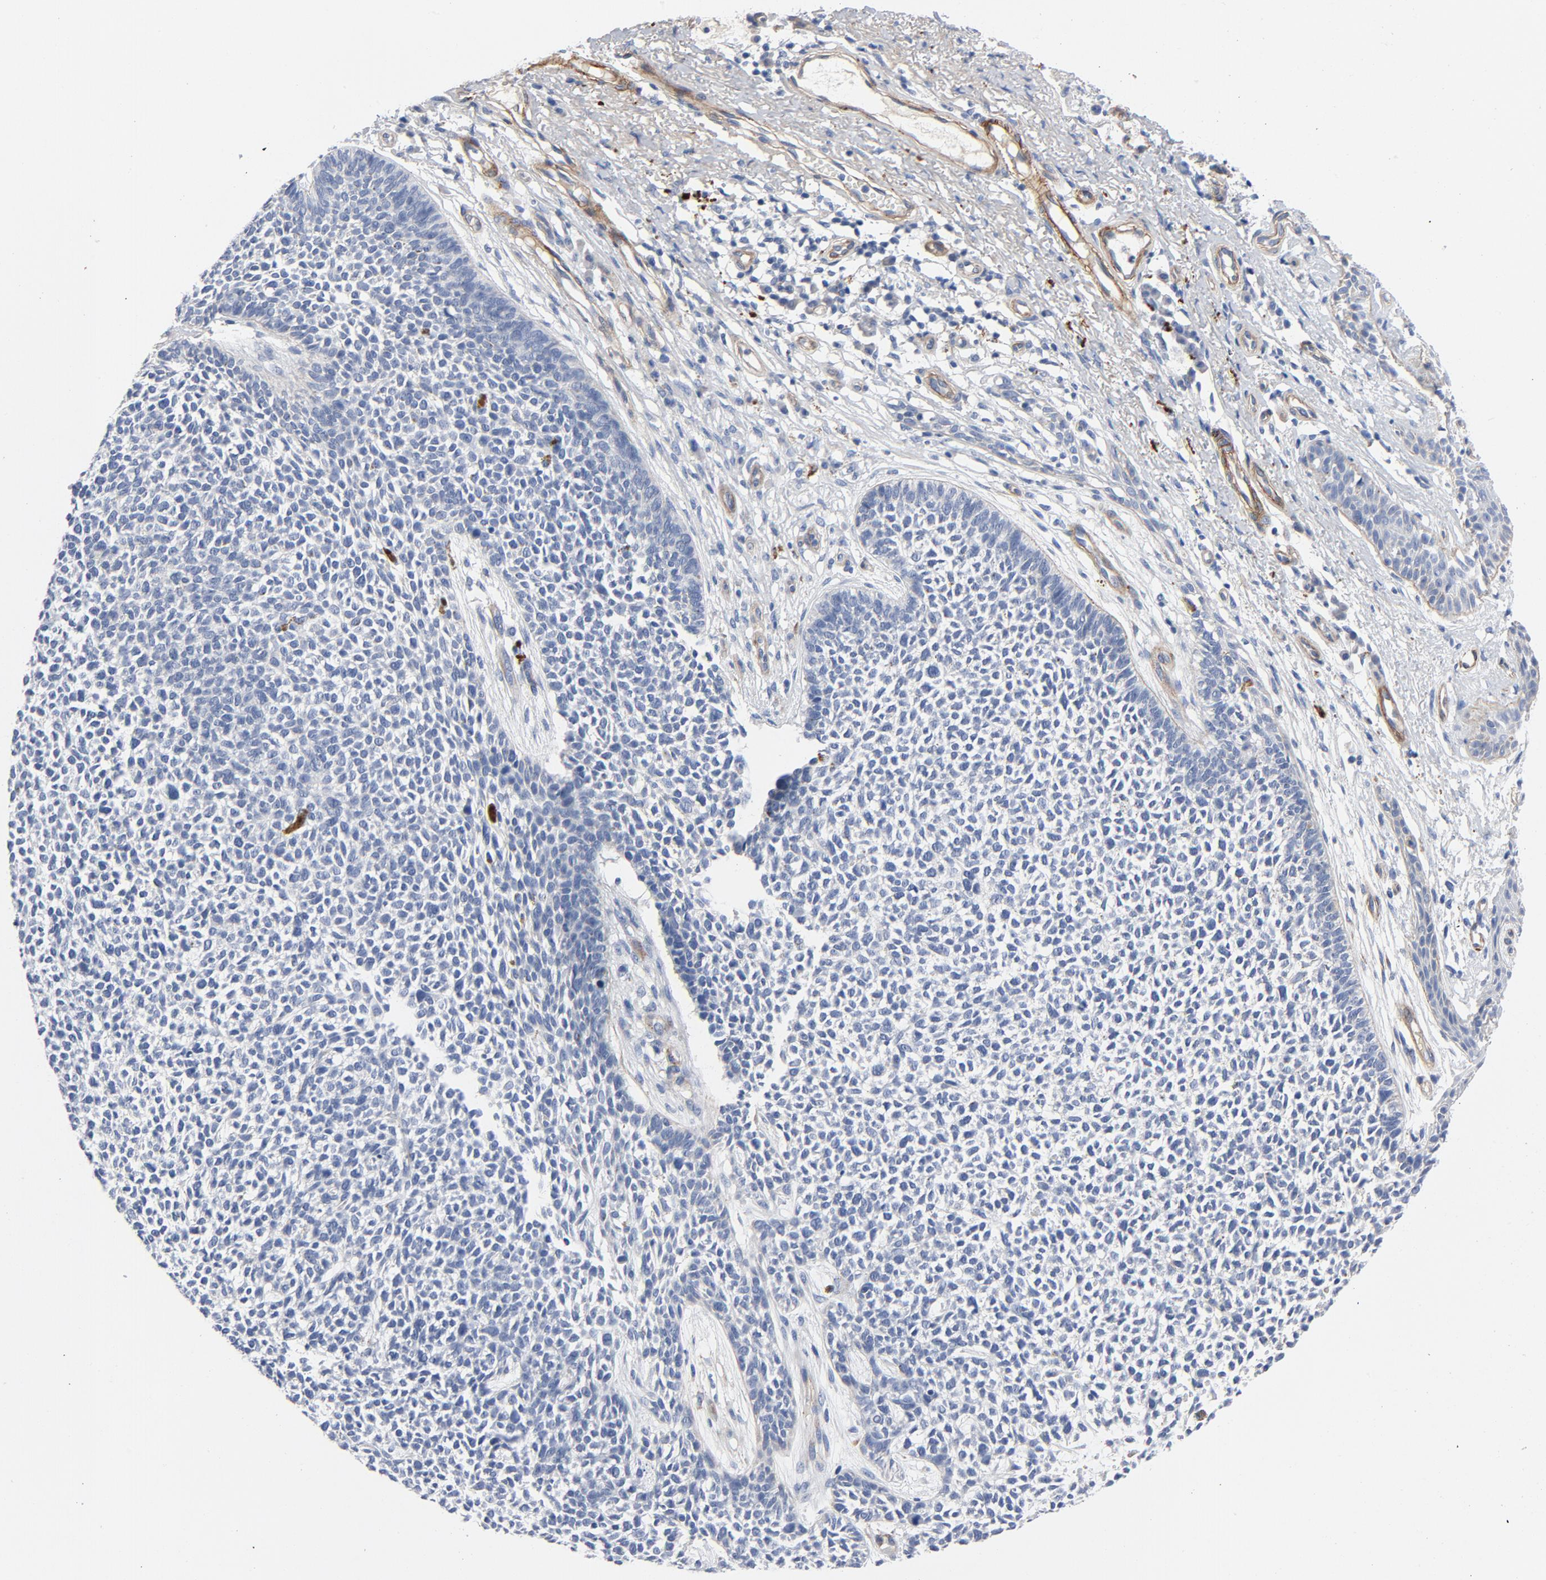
{"staining": {"intensity": "negative", "quantity": "none", "location": "none"}, "tissue": "skin cancer", "cell_type": "Tumor cells", "image_type": "cancer", "snomed": [{"axis": "morphology", "description": "Basal cell carcinoma"}, {"axis": "topography", "description": "Skin"}], "caption": "A micrograph of skin basal cell carcinoma stained for a protein reveals no brown staining in tumor cells.", "gene": "LAMC1", "patient": {"sex": "female", "age": 84}}